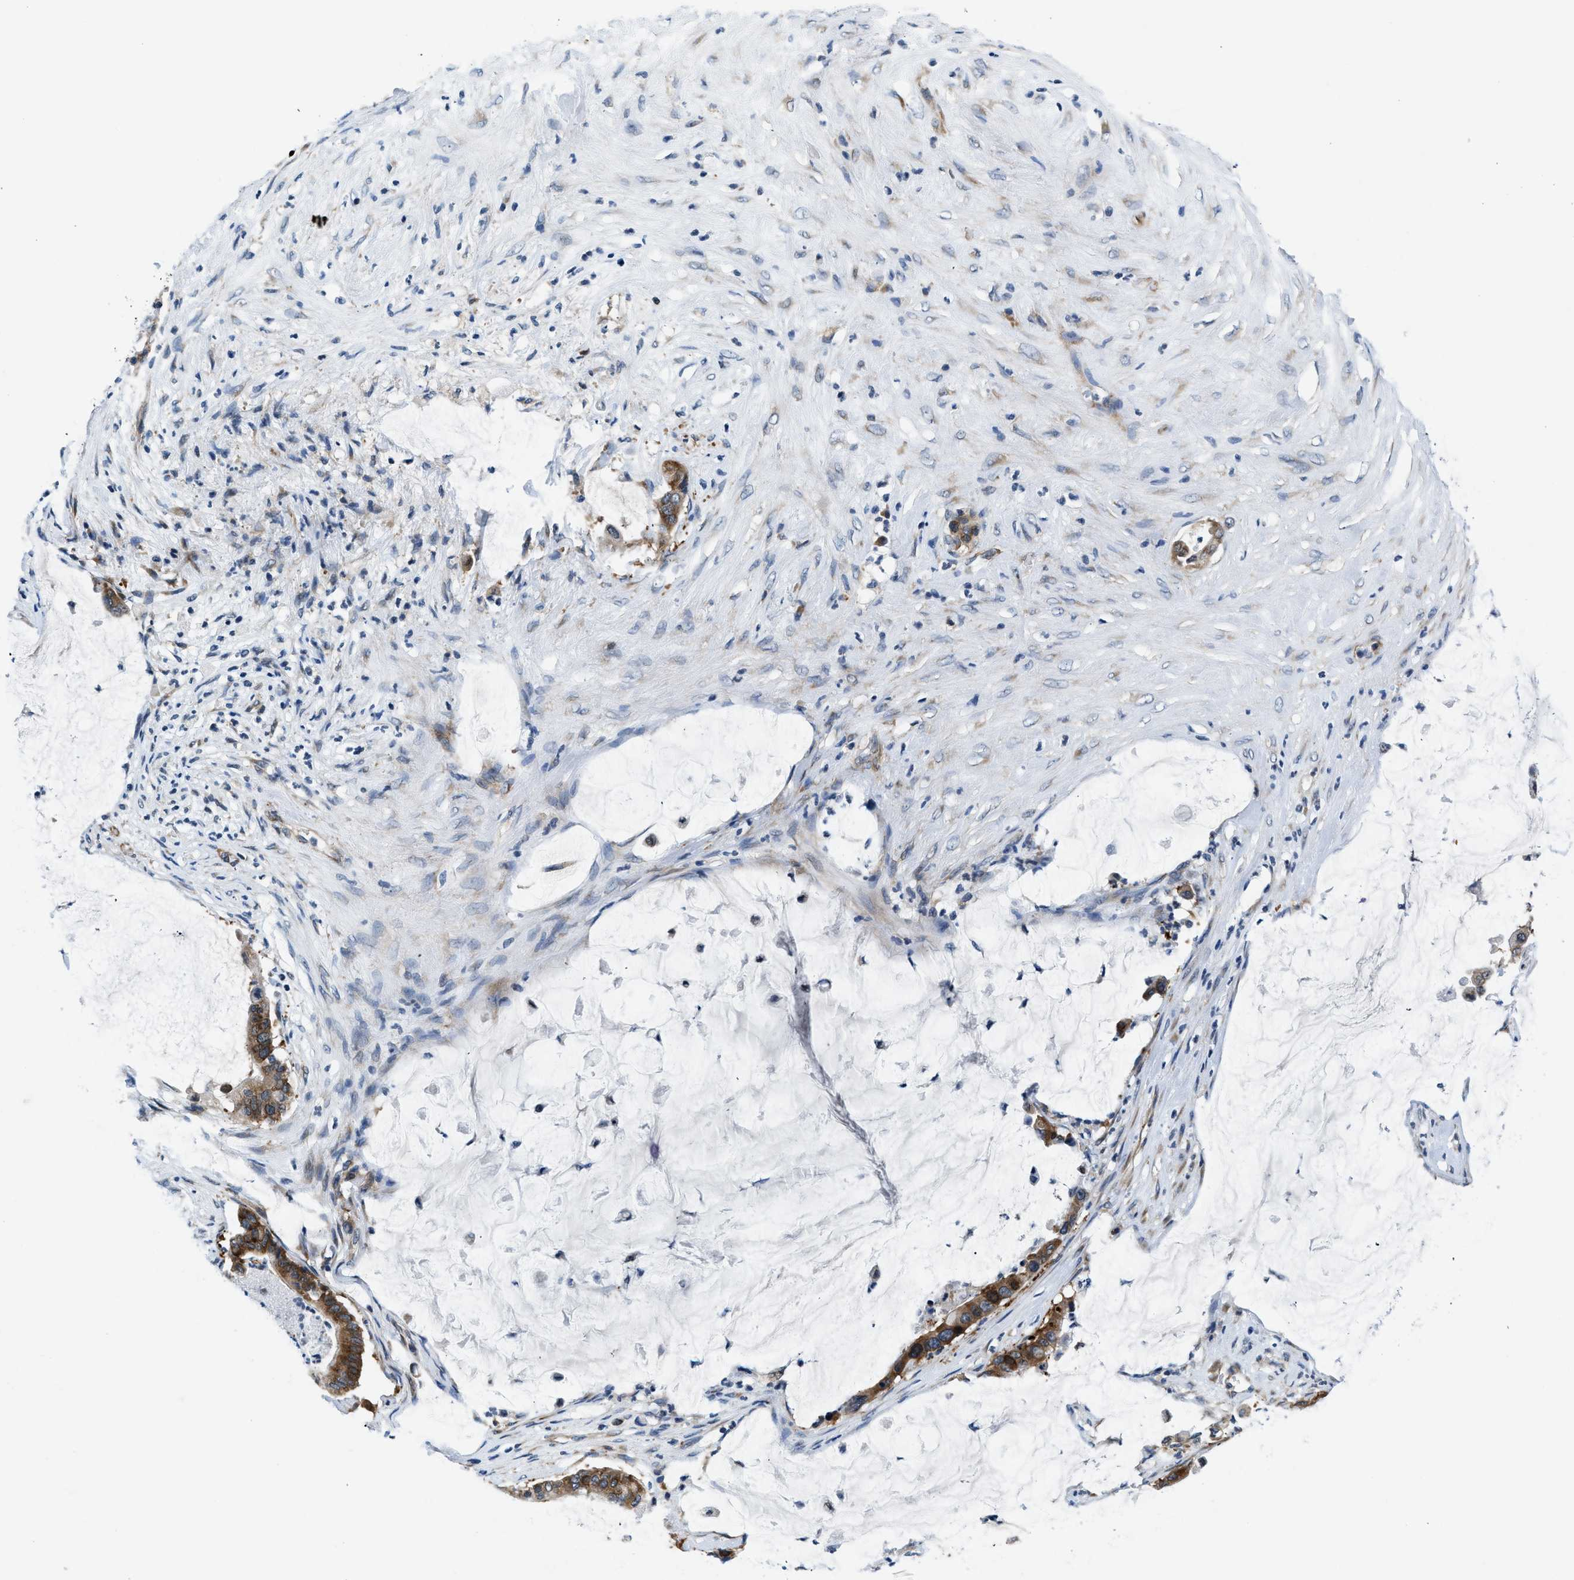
{"staining": {"intensity": "moderate", "quantity": ">75%", "location": "cytoplasmic/membranous"}, "tissue": "pancreatic cancer", "cell_type": "Tumor cells", "image_type": "cancer", "snomed": [{"axis": "morphology", "description": "Adenocarcinoma, NOS"}, {"axis": "topography", "description": "Pancreas"}], "caption": "Pancreatic cancer was stained to show a protein in brown. There is medium levels of moderate cytoplasmic/membranous positivity in about >75% of tumor cells. (brown staining indicates protein expression, while blue staining denotes nuclei).", "gene": "PA2G4", "patient": {"sex": "male", "age": 41}}